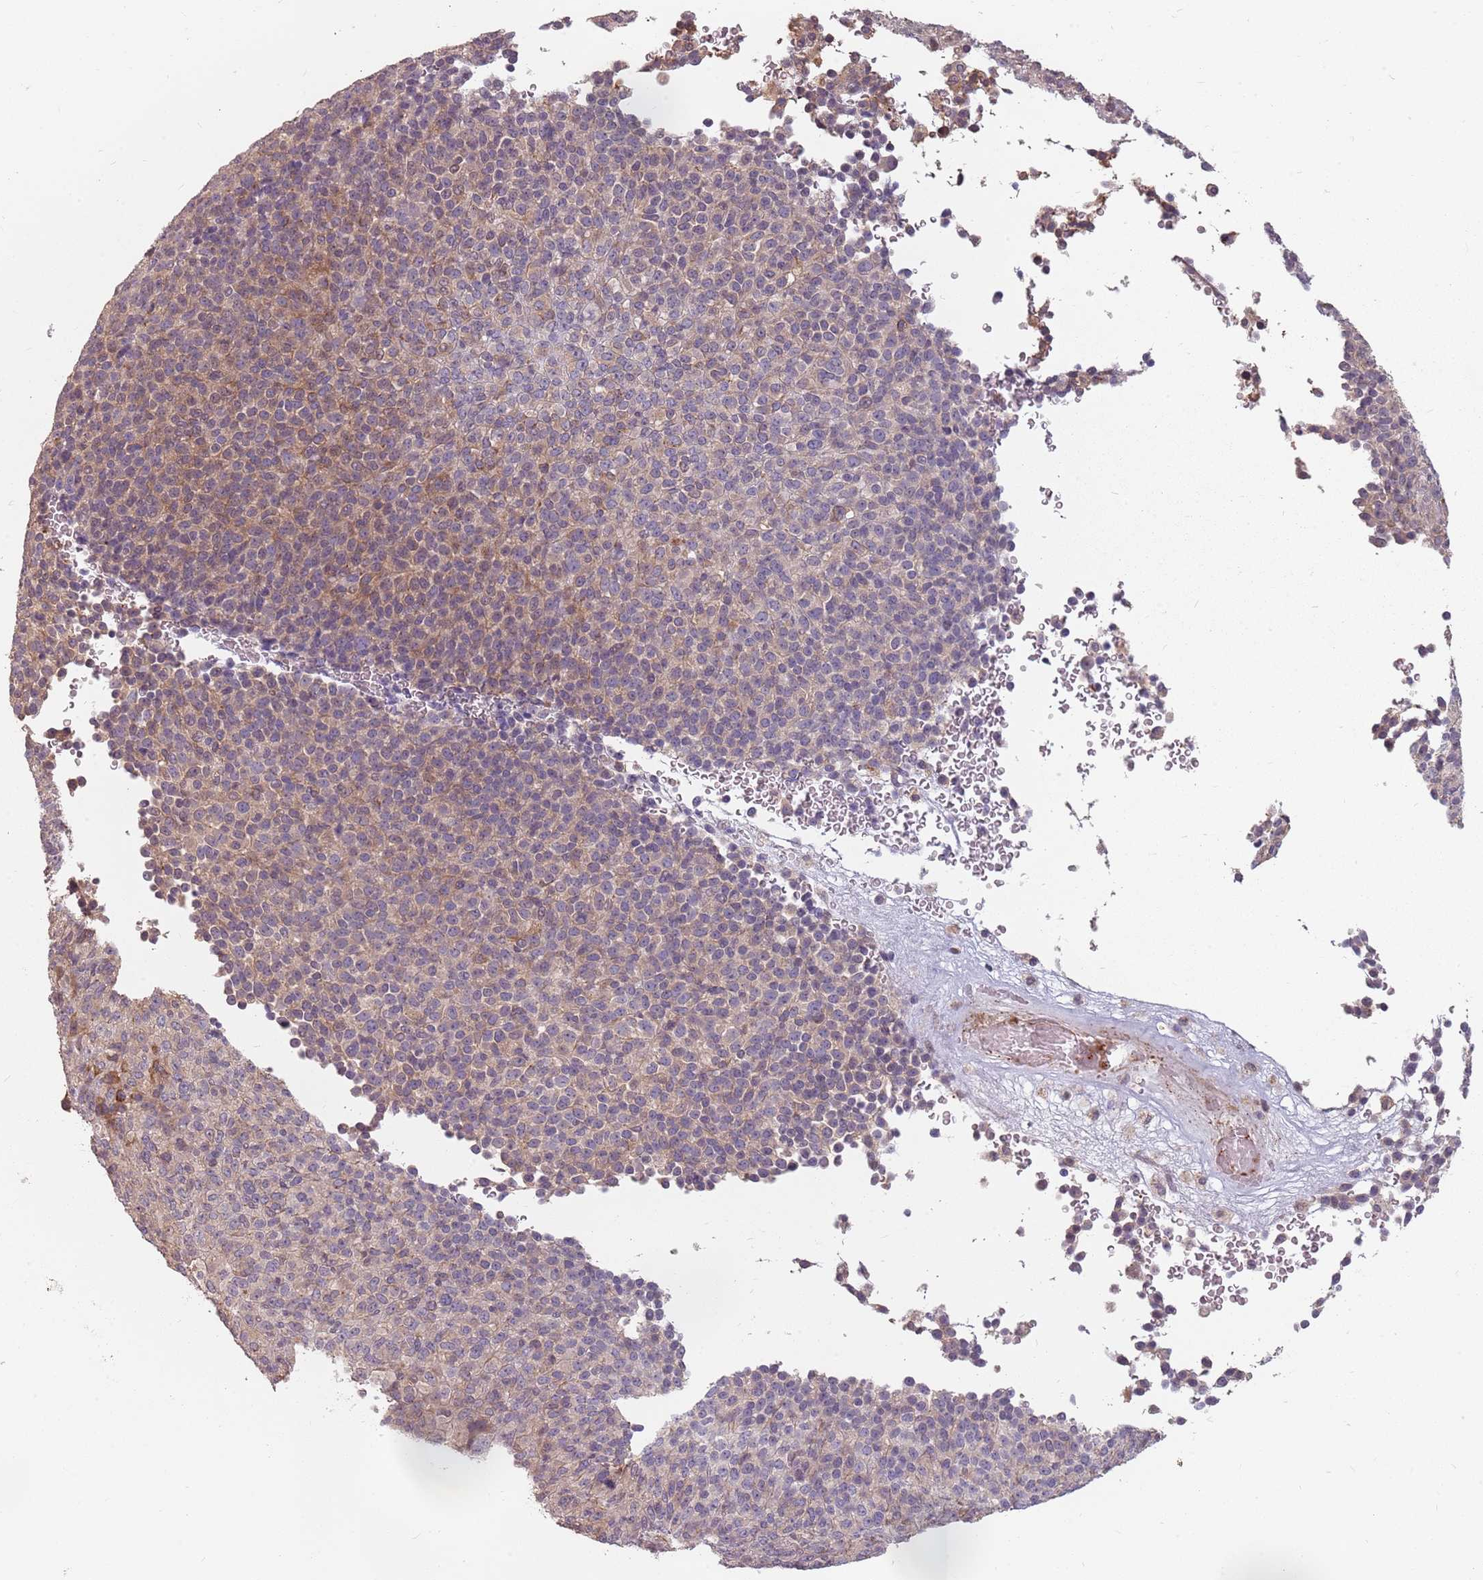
{"staining": {"intensity": "weak", "quantity": "<25%", "location": "cytoplasmic/membranous"}, "tissue": "melanoma", "cell_type": "Tumor cells", "image_type": "cancer", "snomed": [{"axis": "morphology", "description": "Malignant melanoma, Metastatic site"}, {"axis": "topography", "description": "Brain"}], "caption": "Tumor cells show no significant staining in melanoma. The staining is performed using DAB brown chromogen with nuclei counter-stained in using hematoxylin.", "gene": "PPP1R14C", "patient": {"sex": "female", "age": 56}}